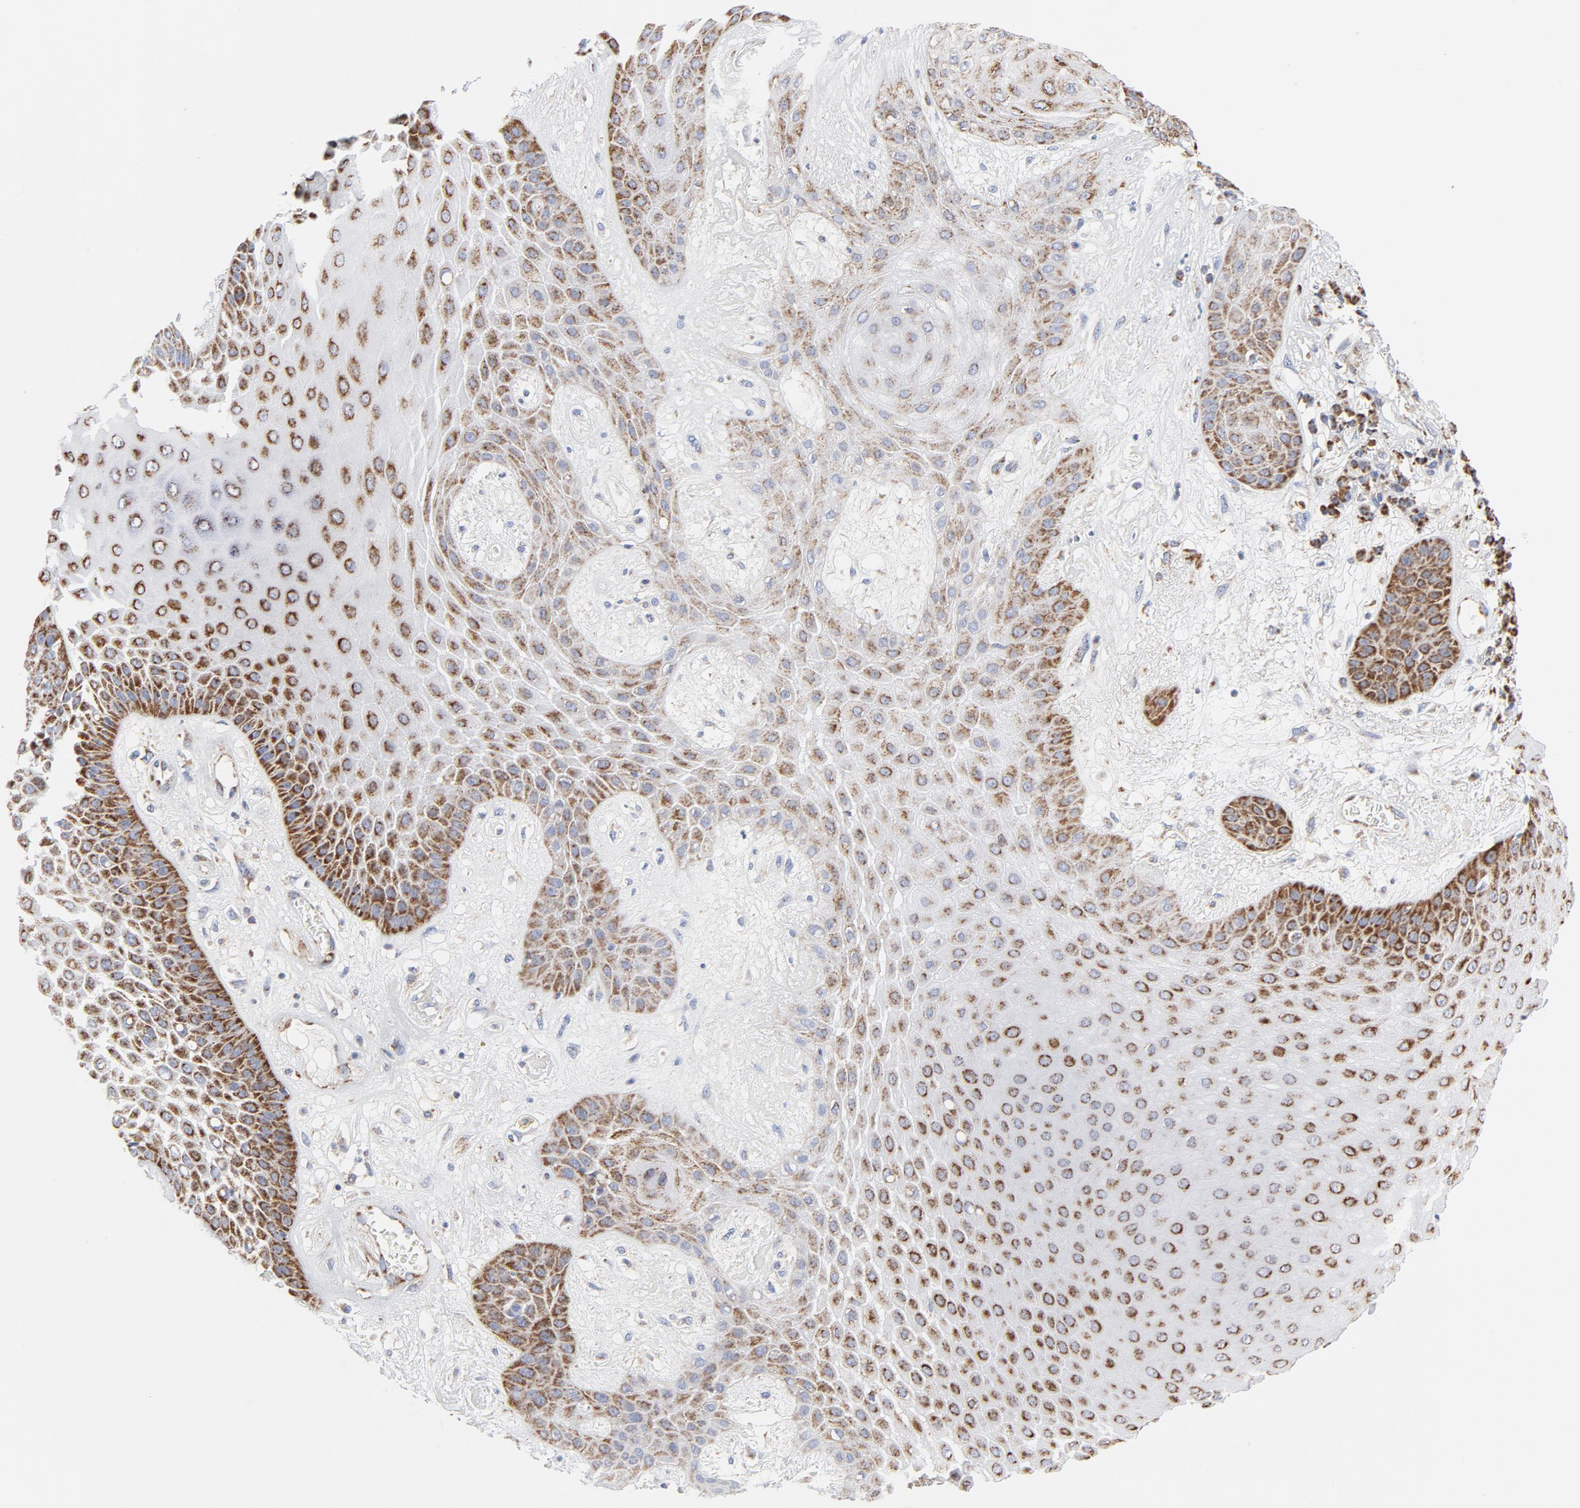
{"staining": {"intensity": "moderate", "quantity": ">75%", "location": "cytoplasmic/membranous"}, "tissue": "skin cancer", "cell_type": "Tumor cells", "image_type": "cancer", "snomed": [{"axis": "morphology", "description": "Squamous cell carcinoma, NOS"}, {"axis": "topography", "description": "Skin"}], "caption": "About >75% of tumor cells in human skin squamous cell carcinoma exhibit moderate cytoplasmic/membranous protein staining as visualized by brown immunohistochemical staining.", "gene": "CYCS", "patient": {"sex": "male", "age": 65}}